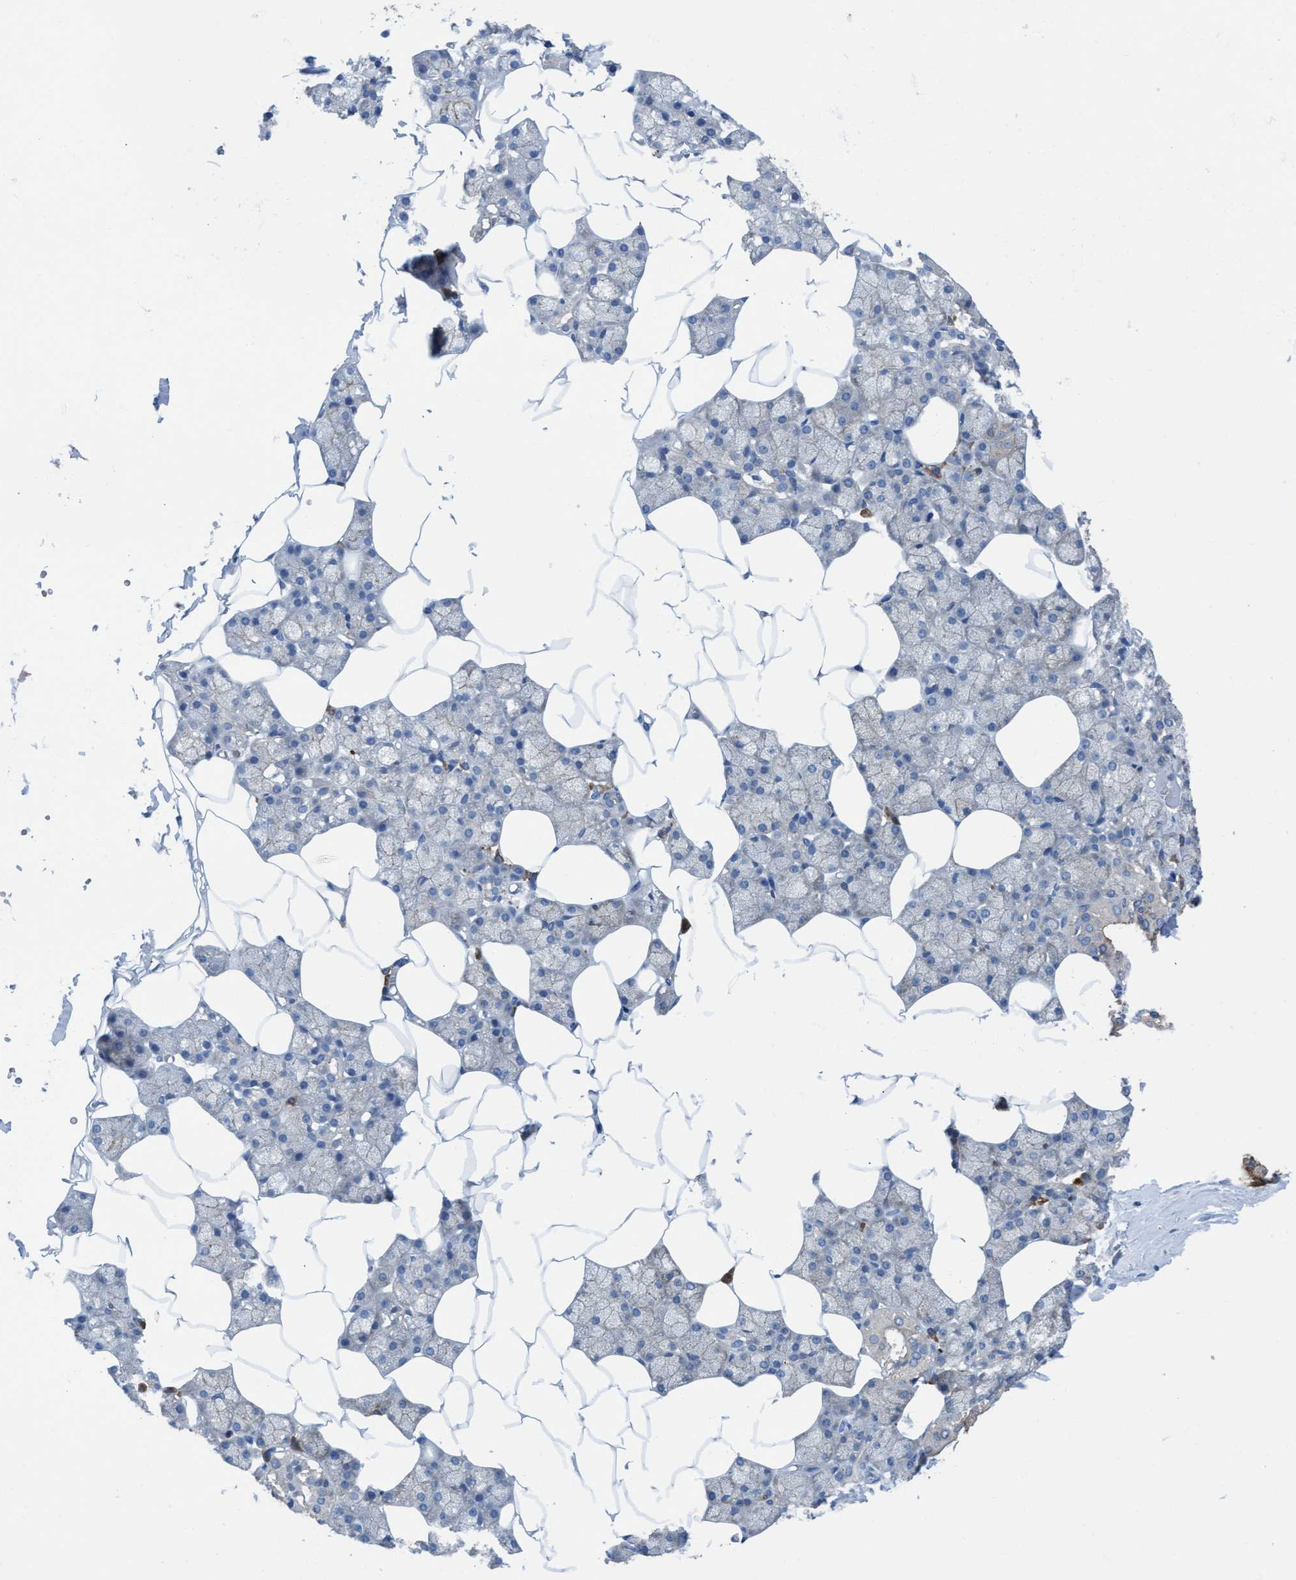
{"staining": {"intensity": "moderate", "quantity": "25%-75%", "location": "cytoplasmic/membranous"}, "tissue": "salivary gland", "cell_type": "Glandular cells", "image_type": "normal", "snomed": [{"axis": "morphology", "description": "Normal tissue, NOS"}, {"axis": "topography", "description": "Salivary gland"}], "caption": "Immunohistochemical staining of unremarkable salivary gland exhibits 25%-75% levels of moderate cytoplasmic/membranous protein expression in about 25%-75% of glandular cells. Nuclei are stained in blue.", "gene": "EZR", "patient": {"sex": "male", "age": 62}}